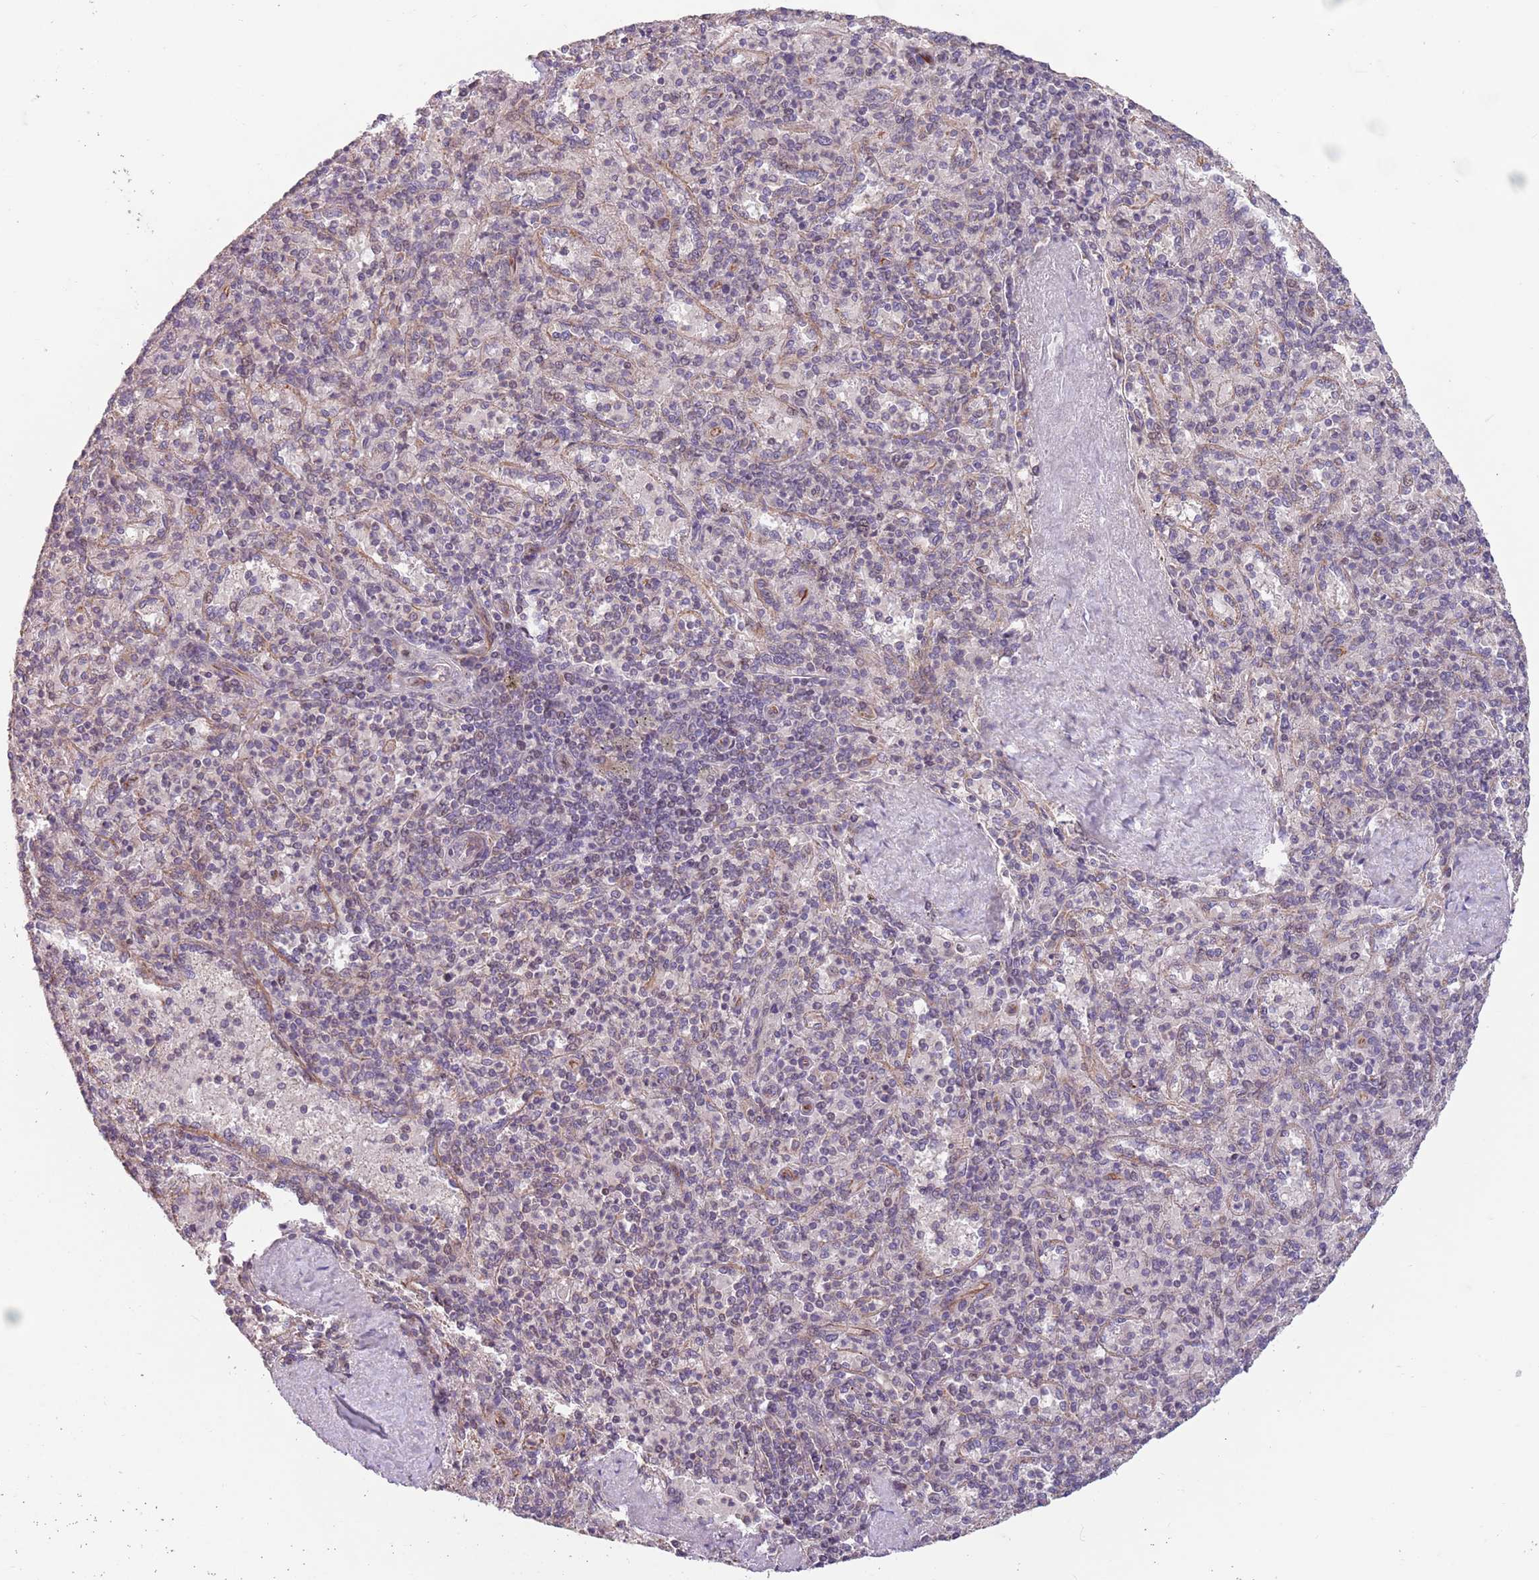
{"staining": {"intensity": "weak", "quantity": "25%-75%", "location": "cytoplasmic/membranous"}, "tissue": "spleen", "cell_type": "Cells in red pulp", "image_type": "normal", "snomed": [{"axis": "morphology", "description": "Normal tissue, NOS"}, {"axis": "topography", "description": "Spleen"}], "caption": "Immunohistochemical staining of normal spleen exhibits weak cytoplasmic/membranous protein expression in about 25%-75% of cells in red pulp.", "gene": "CHD9", "patient": {"sex": "male", "age": 82}}